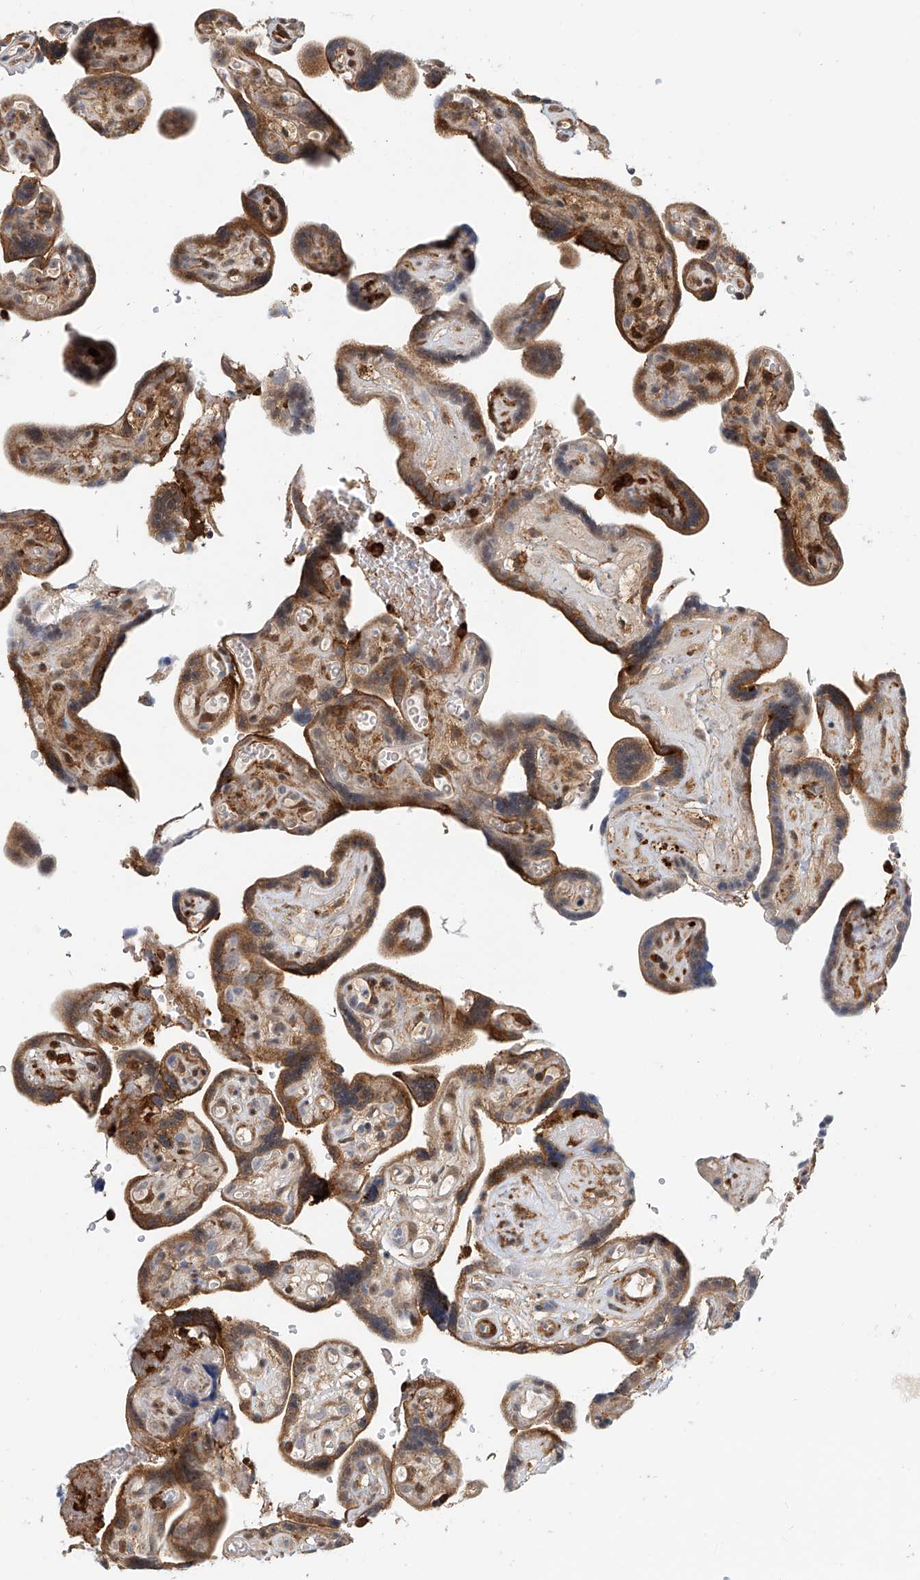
{"staining": {"intensity": "strong", "quantity": ">75%", "location": "cytoplasmic/membranous"}, "tissue": "placenta", "cell_type": "Decidual cells", "image_type": "normal", "snomed": [{"axis": "morphology", "description": "Normal tissue, NOS"}, {"axis": "topography", "description": "Placenta"}], "caption": "Immunohistochemical staining of unremarkable placenta displays >75% levels of strong cytoplasmic/membranous protein positivity in approximately >75% of decidual cells.", "gene": "MICAL1", "patient": {"sex": "female", "age": 30}}